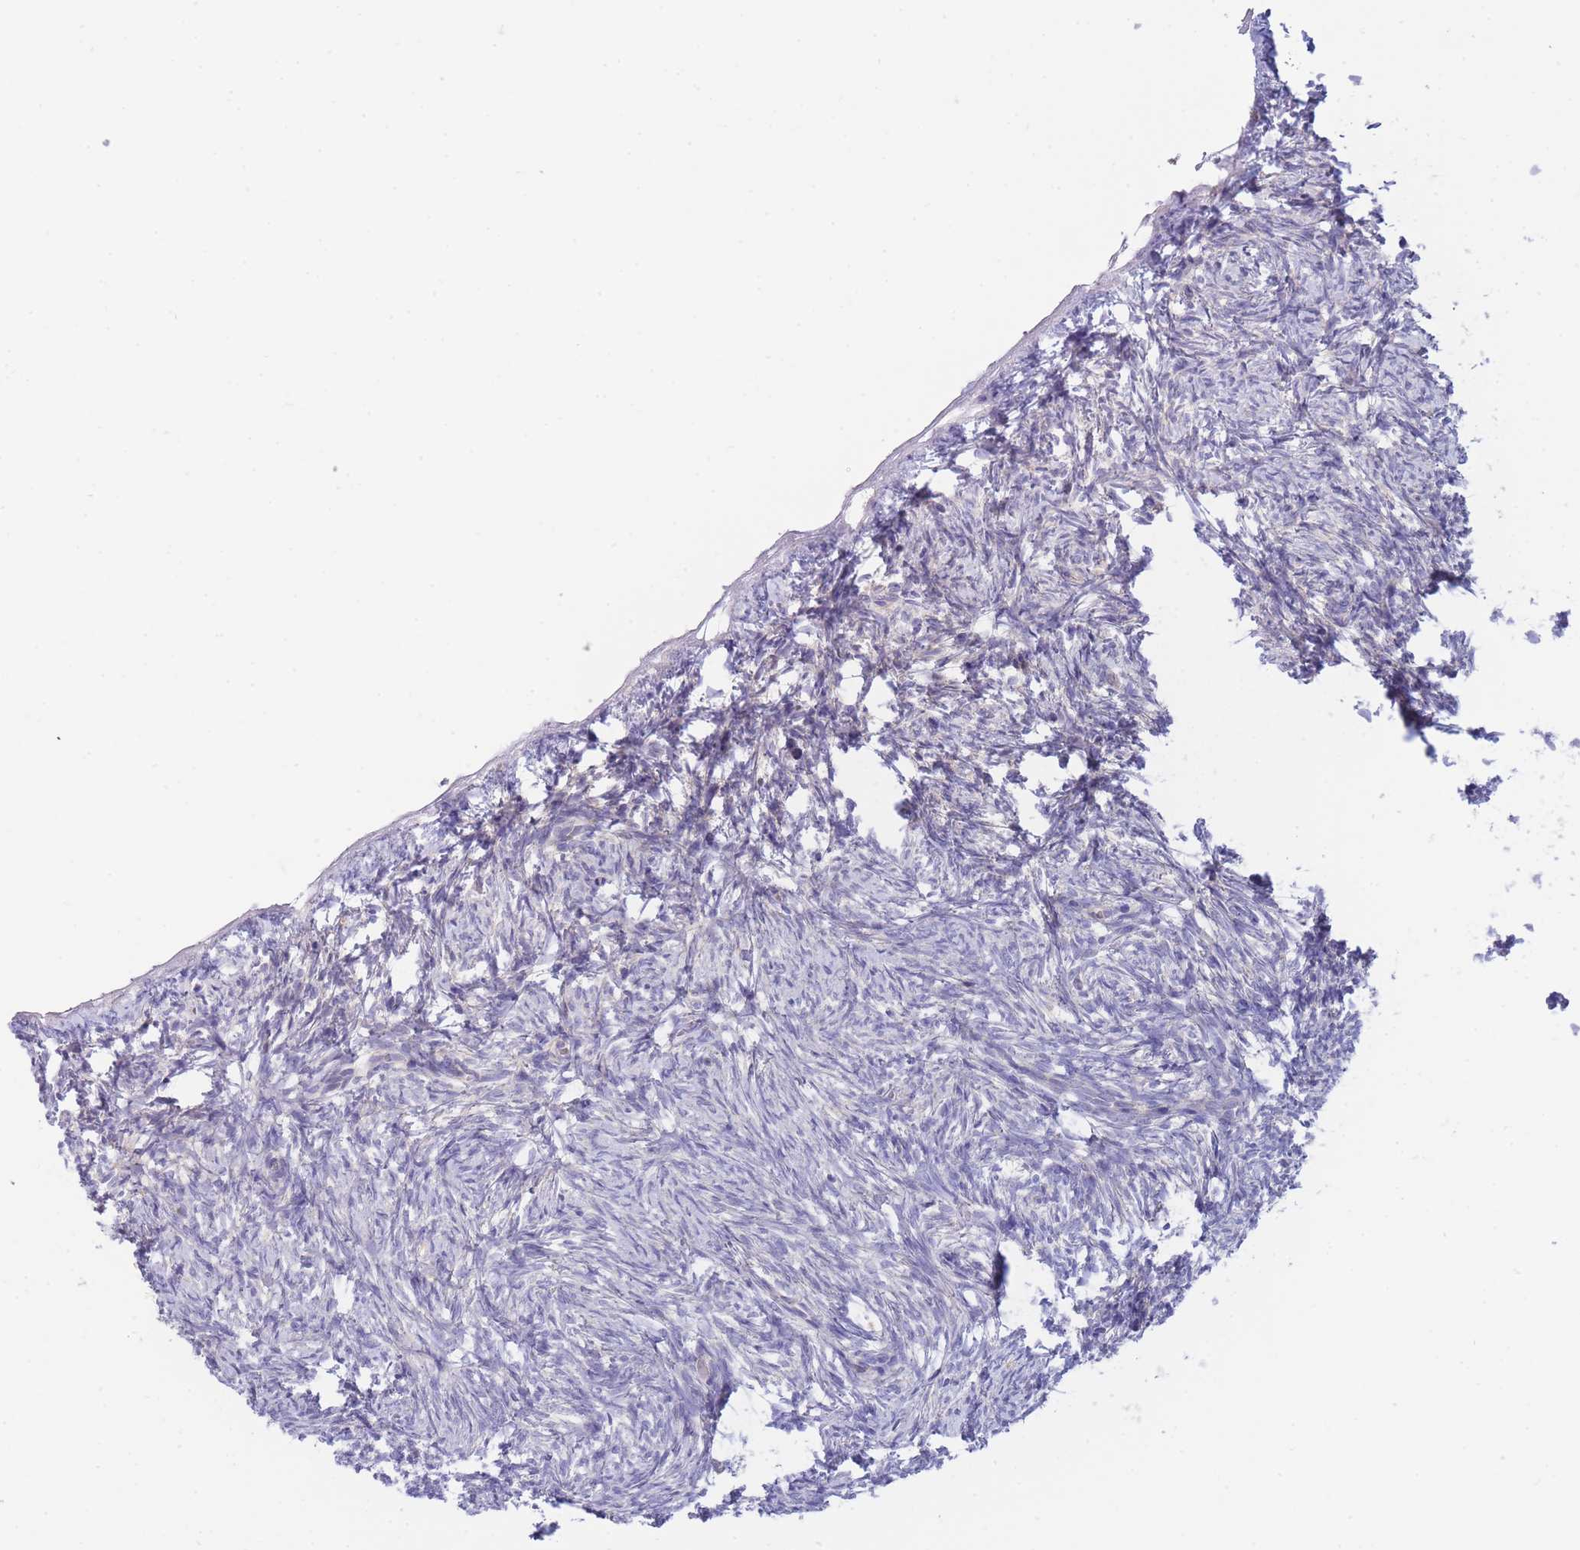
{"staining": {"intensity": "negative", "quantity": "none", "location": "none"}, "tissue": "ovary", "cell_type": "Ovarian stroma cells", "image_type": "normal", "snomed": [{"axis": "morphology", "description": "Normal tissue, NOS"}, {"axis": "topography", "description": "Ovary"}], "caption": "Human ovary stained for a protein using IHC exhibits no positivity in ovarian stroma cells.", "gene": "SH2B2", "patient": {"sex": "female", "age": 51}}